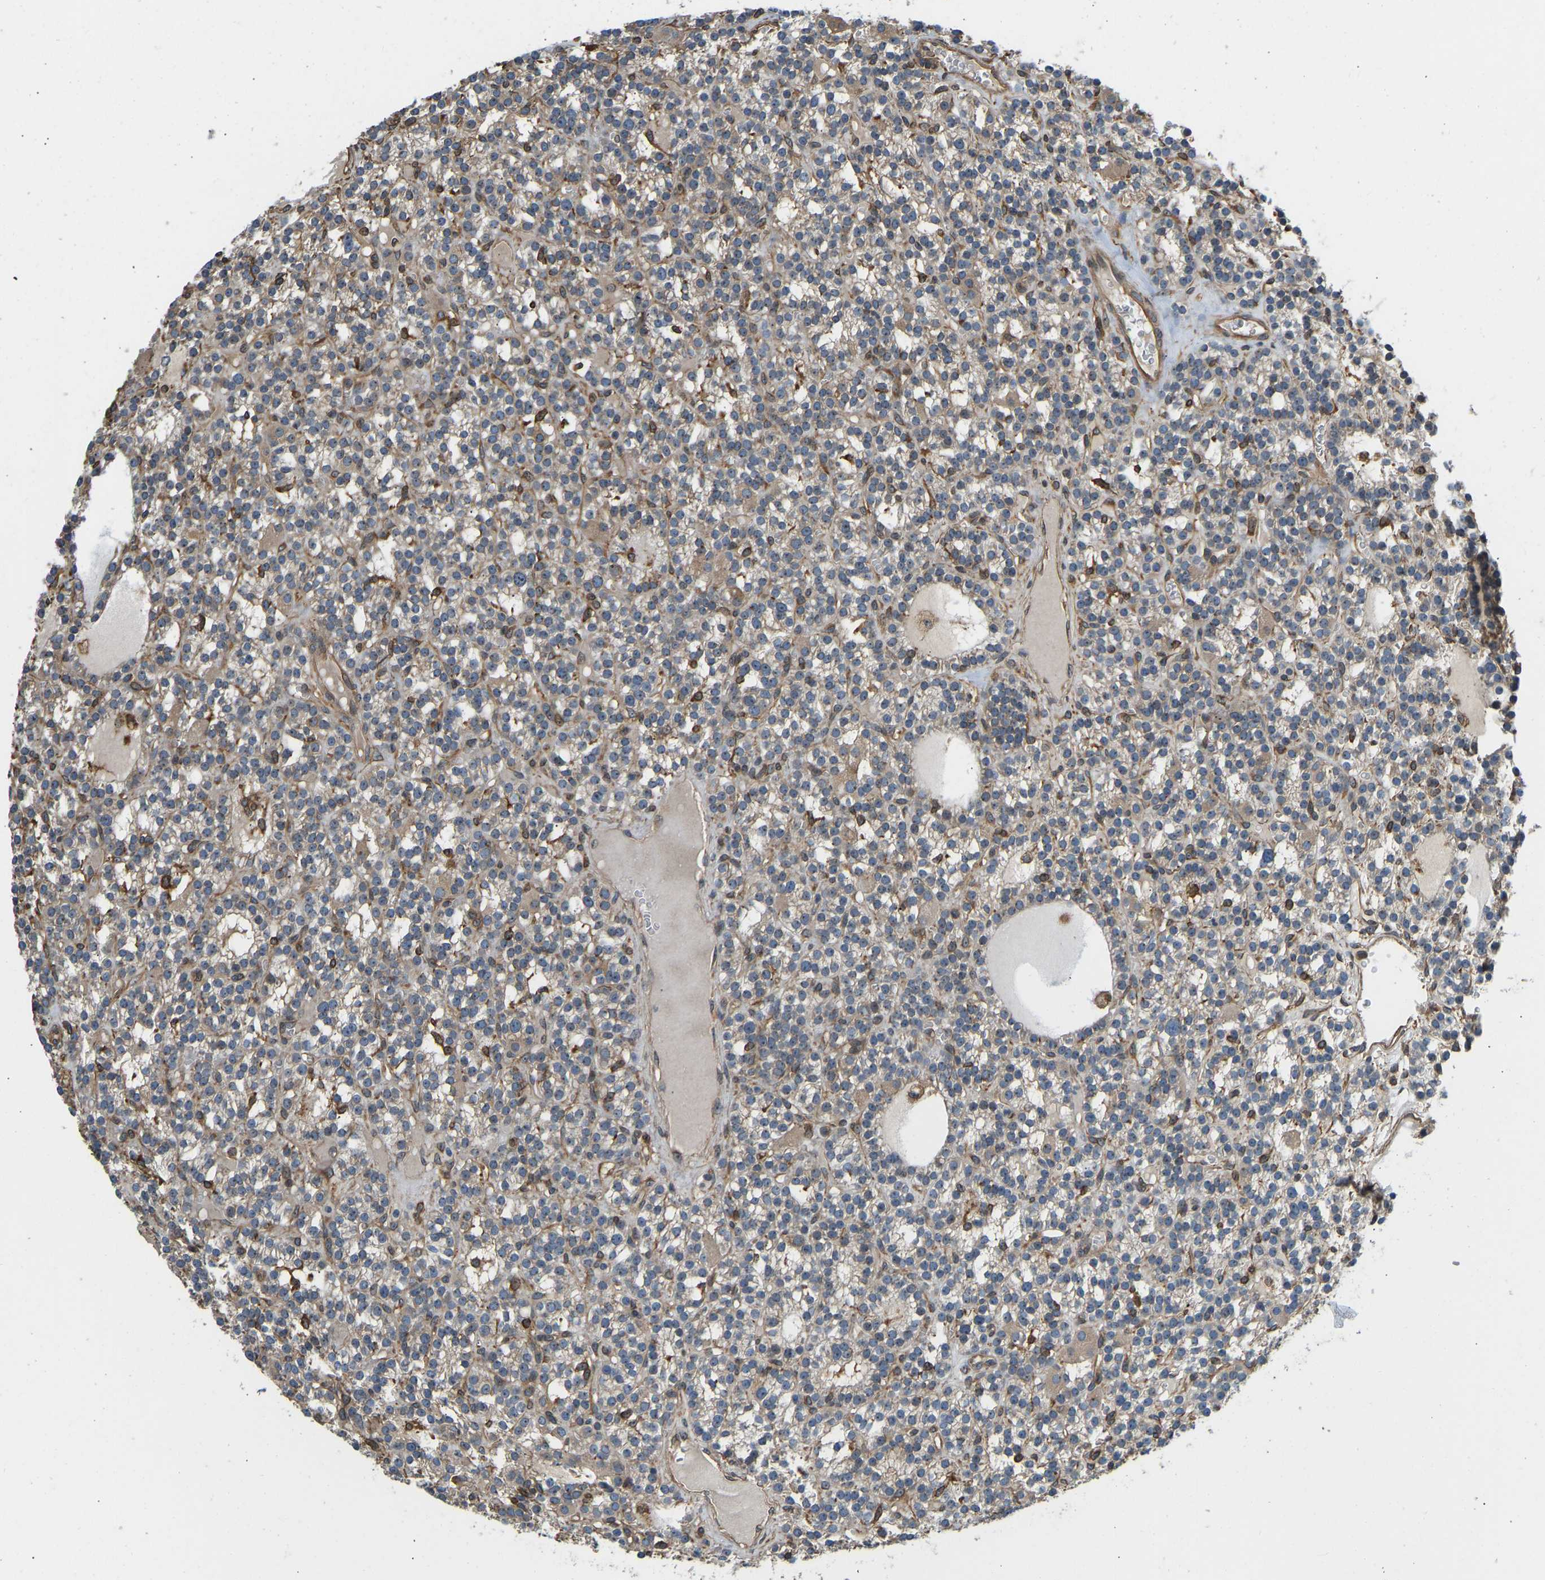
{"staining": {"intensity": "moderate", "quantity": "25%-75%", "location": "cytoplasmic/membranous,nuclear"}, "tissue": "parathyroid gland", "cell_type": "Glandular cells", "image_type": "normal", "snomed": [{"axis": "morphology", "description": "Normal tissue, NOS"}, {"axis": "morphology", "description": "Adenoma, NOS"}, {"axis": "topography", "description": "Parathyroid gland"}], "caption": "The immunohistochemical stain shows moderate cytoplasmic/membranous,nuclear positivity in glandular cells of benign parathyroid gland. The staining was performed using DAB, with brown indicating positive protein expression. Nuclei are stained blue with hematoxylin.", "gene": "OS9", "patient": {"sex": "female", "age": 58}}